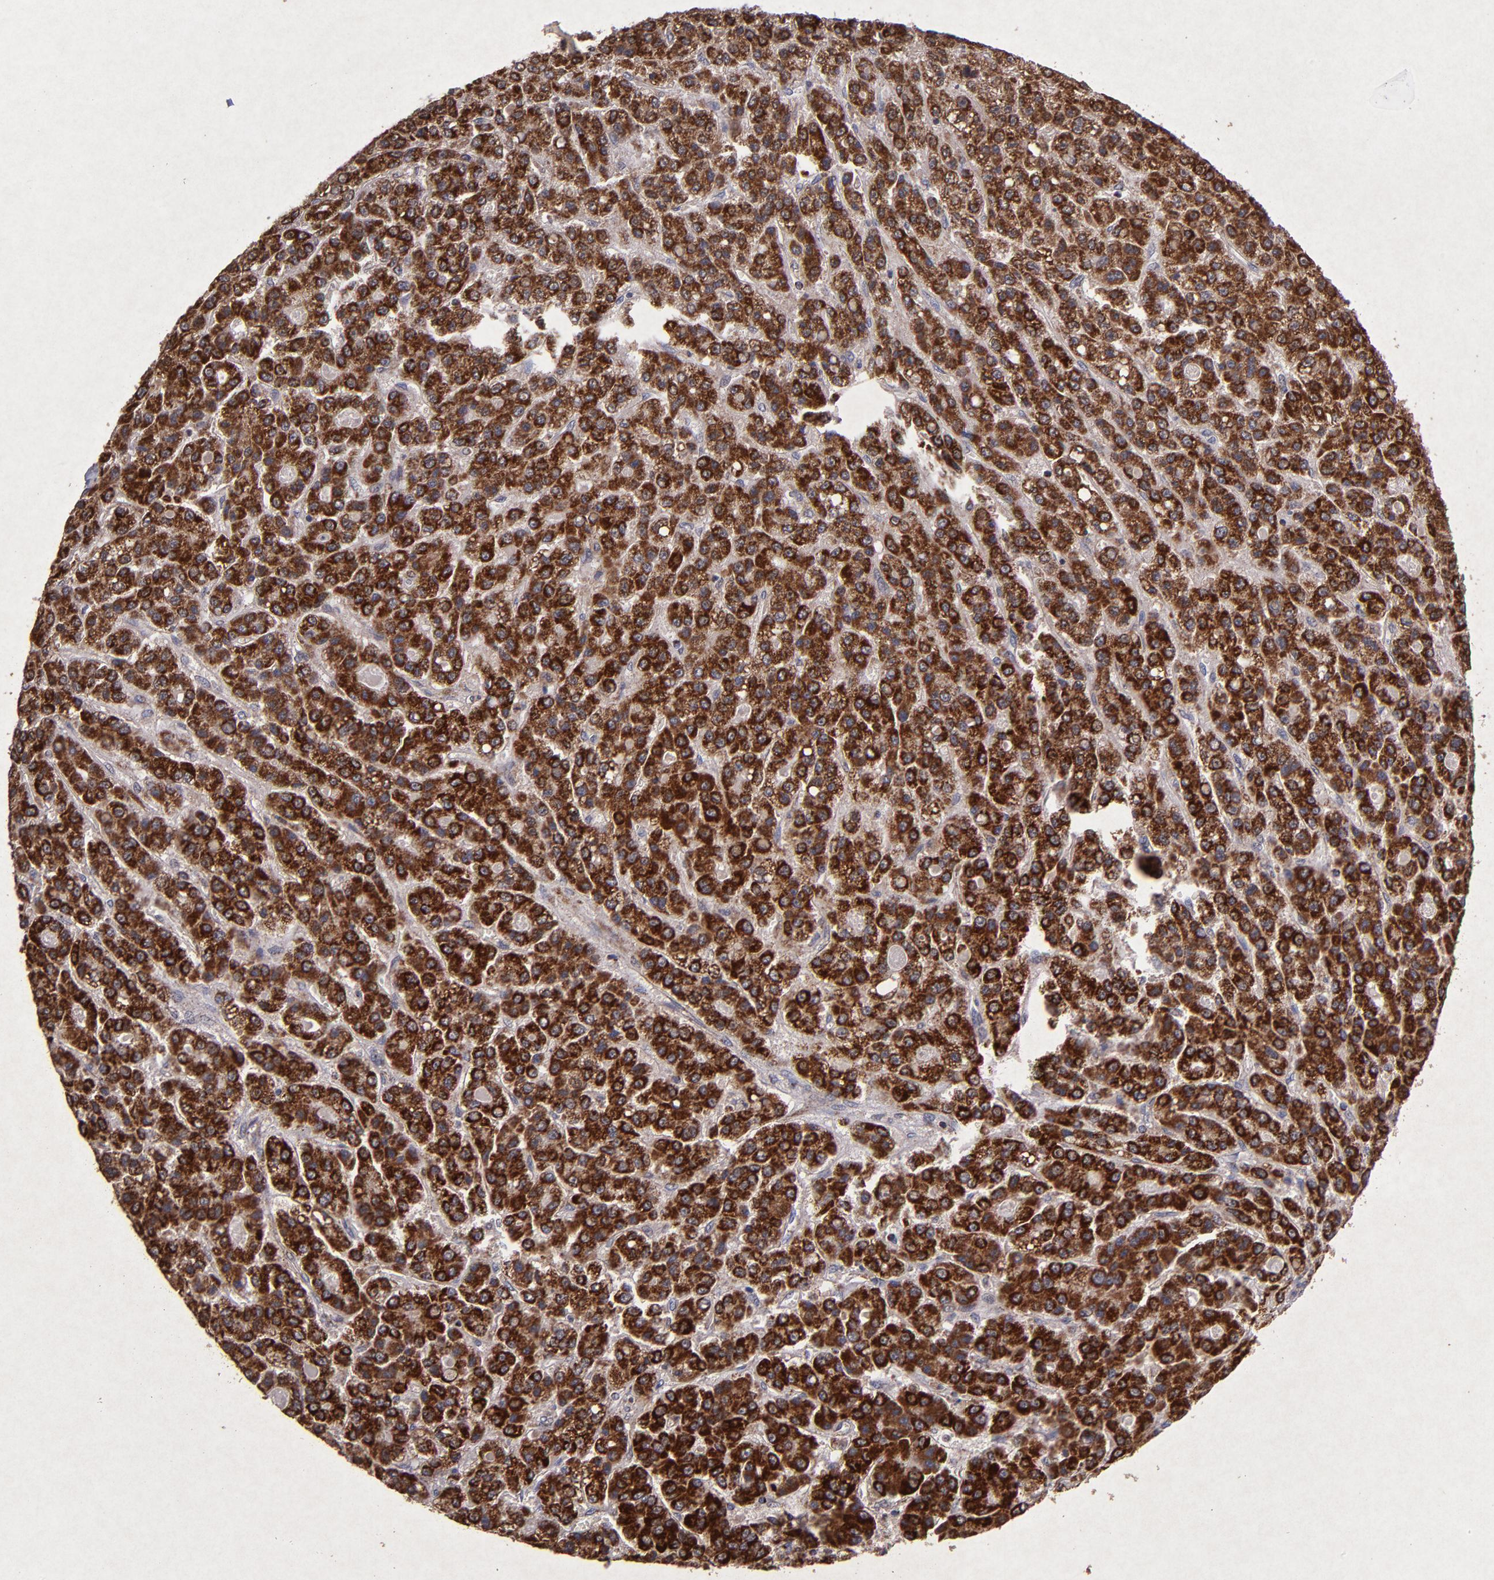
{"staining": {"intensity": "strong", "quantity": ">75%", "location": "cytoplasmic/membranous"}, "tissue": "liver cancer", "cell_type": "Tumor cells", "image_type": "cancer", "snomed": [{"axis": "morphology", "description": "Carcinoma, Hepatocellular, NOS"}, {"axis": "topography", "description": "Liver"}], "caption": "This is an image of immunohistochemistry staining of liver cancer, which shows strong positivity in the cytoplasmic/membranous of tumor cells.", "gene": "TIMM9", "patient": {"sex": "male", "age": 70}}